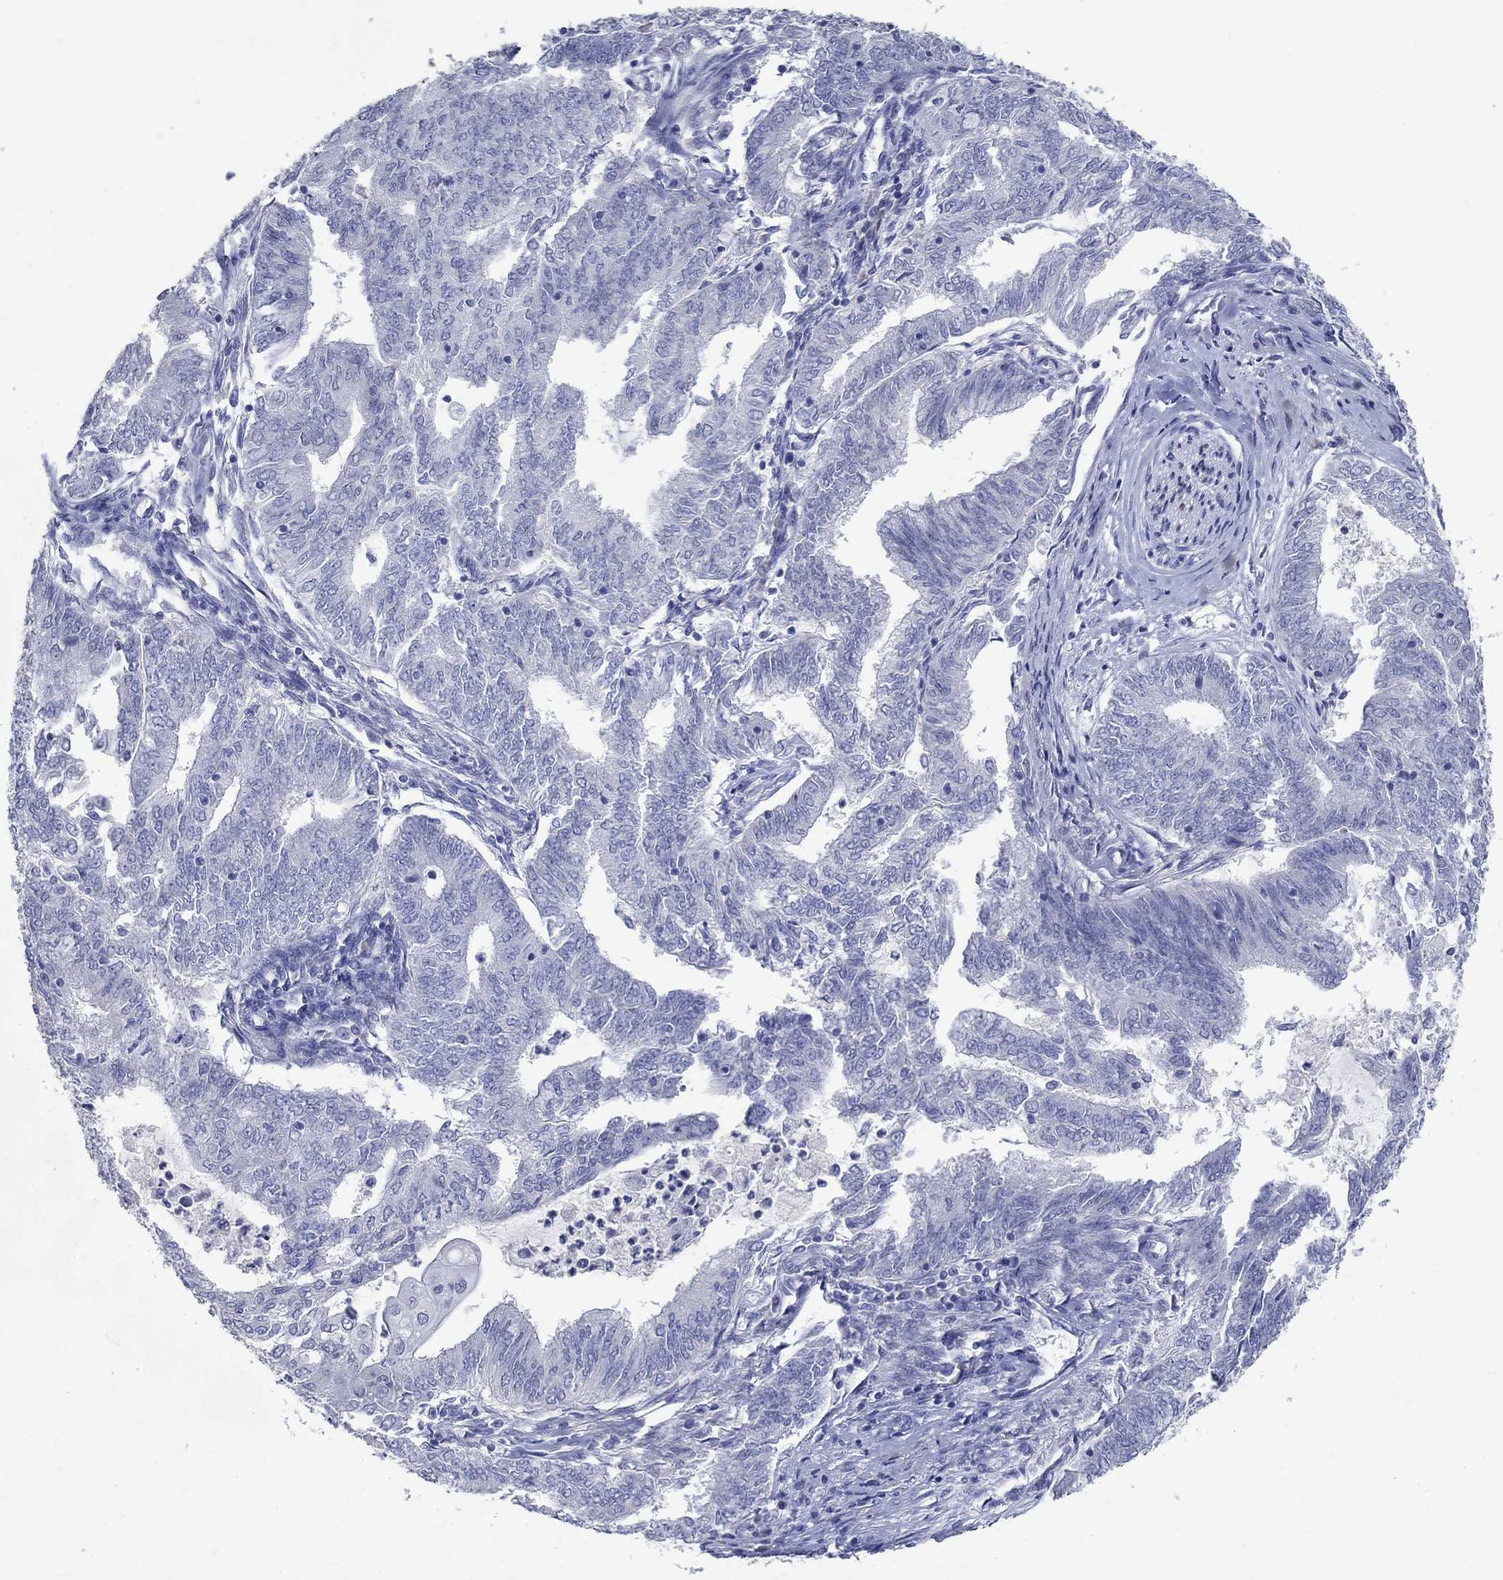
{"staining": {"intensity": "negative", "quantity": "none", "location": "none"}, "tissue": "endometrial cancer", "cell_type": "Tumor cells", "image_type": "cancer", "snomed": [{"axis": "morphology", "description": "Adenocarcinoma, NOS"}, {"axis": "topography", "description": "Endometrium"}], "caption": "This is a image of immunohistochemistry staining of endometrial cancer, which shows no expression in tumor cells.", "gene": "SOX2", "patient": {"sex": "female", "age": 62}}